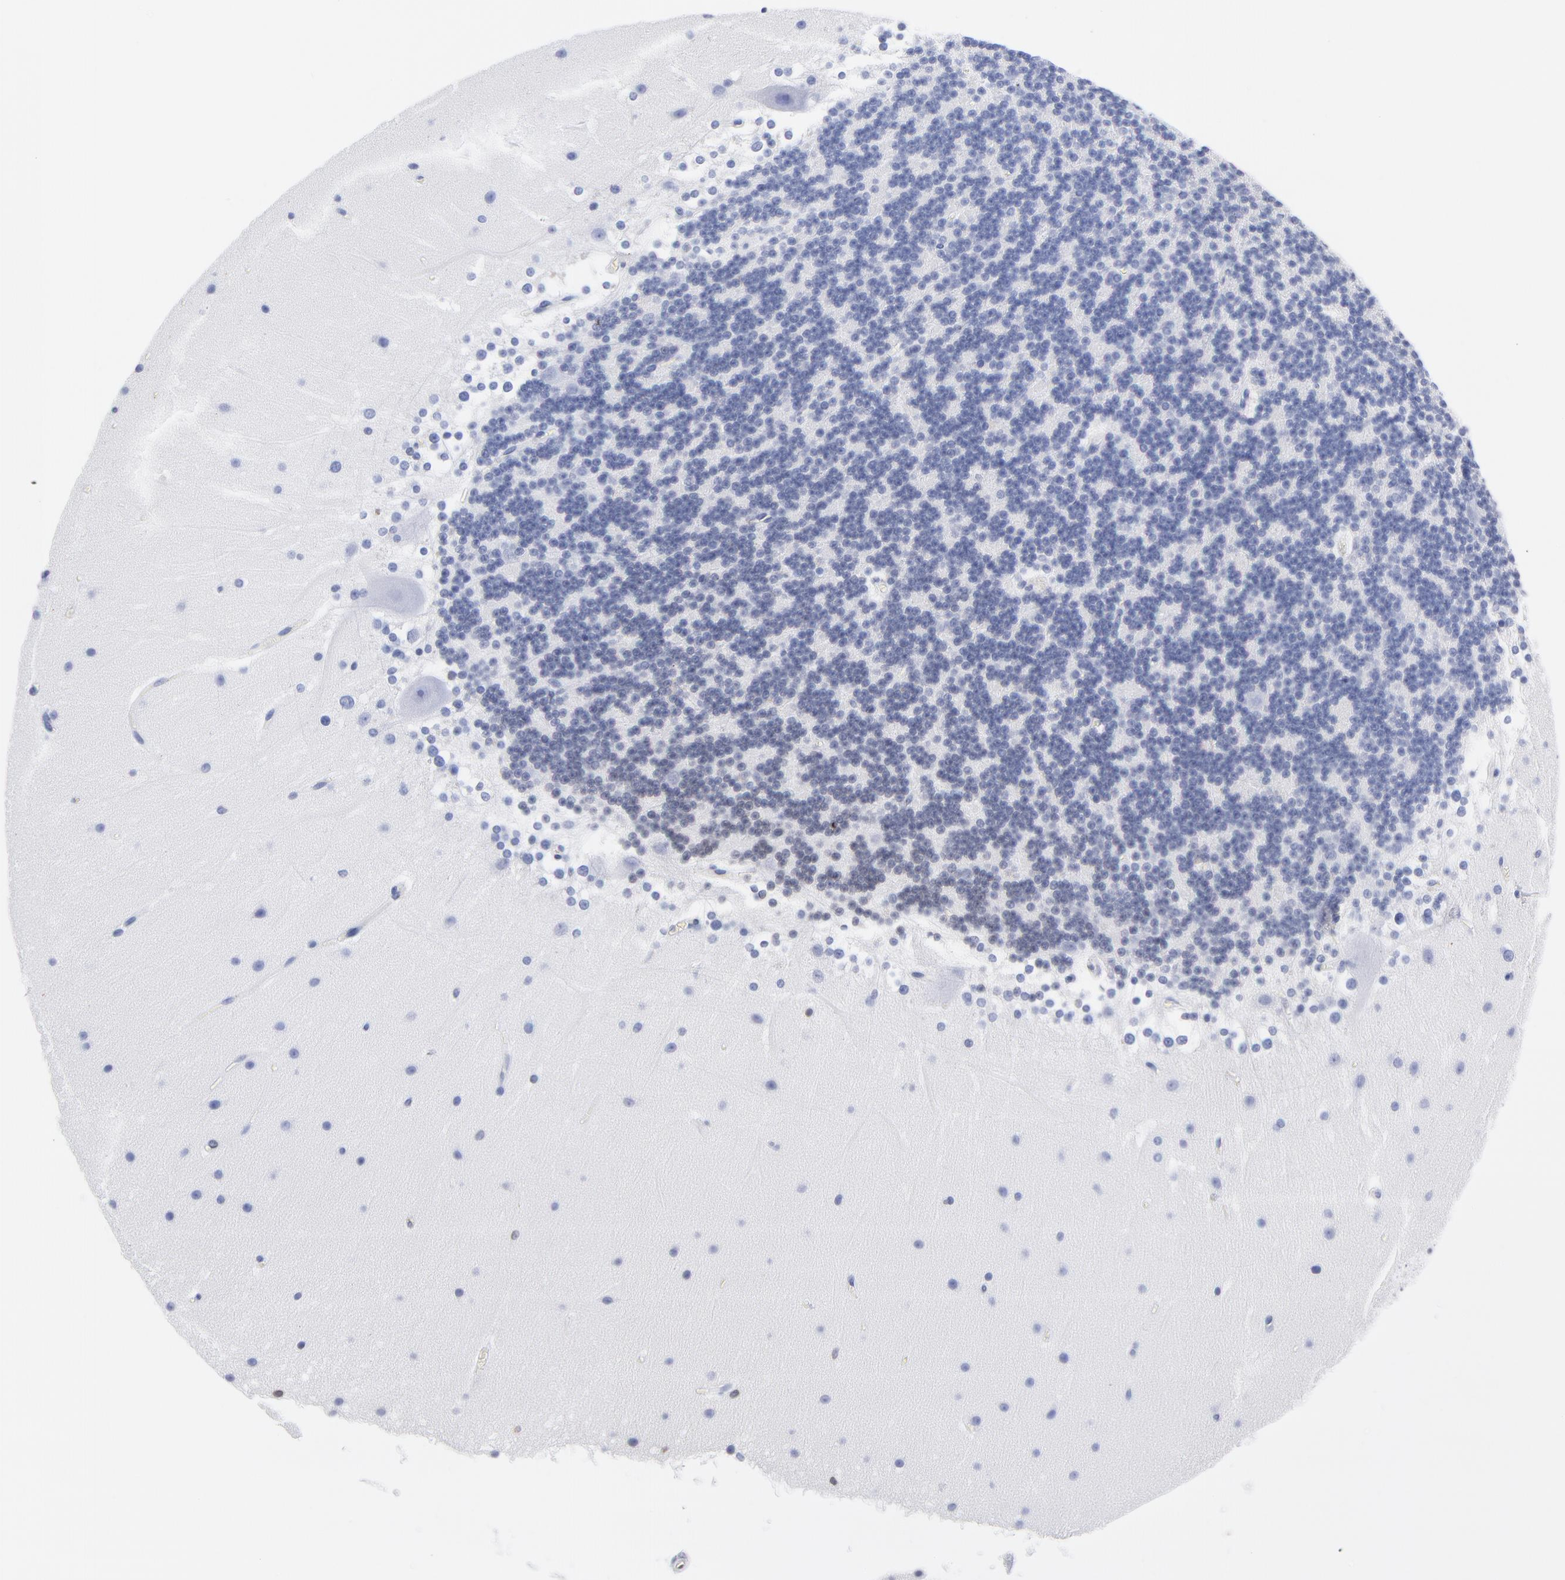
{"staining": {"intensity": "moderate", "quantity": ">75%", "location": "cytoplasmic/membranous,nuclear"}, "tissue": "cerebellum", "cell_type": "Cells in granular layer", "image_type": "normal", "snomed": [{"axis": "morphology", "description": "Normal tissue, NOS"}, {"axis": "topography", "description": "Cerebellum"}], "caption": "Immunohistochemistry (IHC) image of unremarkable cerebellum: cerebellum stained using IHC reveals medium levels of moderate protein expression localized specifically in the cytoplasmic/membranous,nuclear of cells in granular layer, appearing as a cytoplasmic/membranous,nuclear brown color.", "gene": "THAP7", "patient": {"sex": "female", "age": 19}}